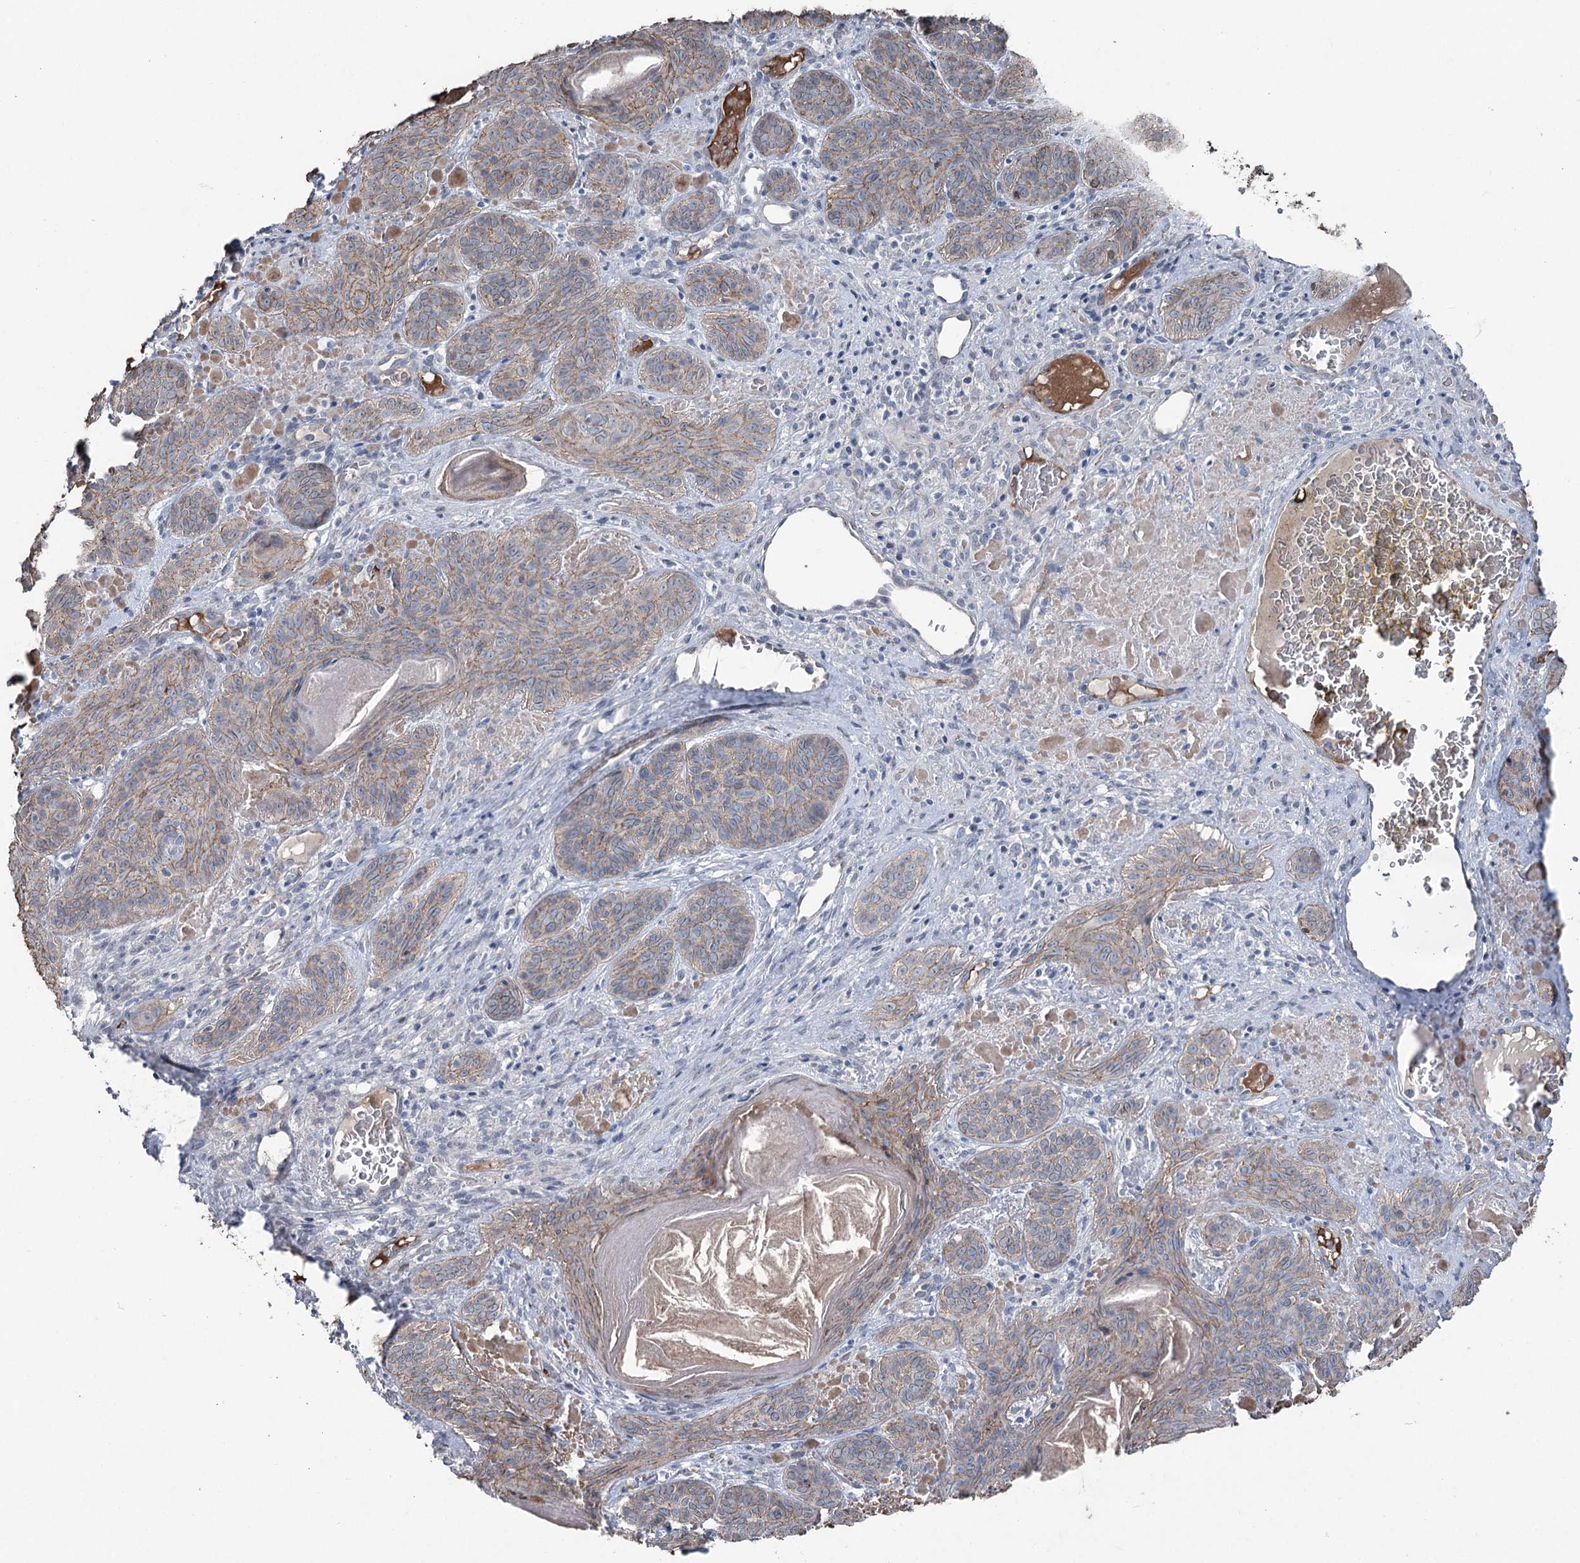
{"staining": {"intensity": "moderate", "quantity": "25%-75%", "location": "cytoplasmic/membranous"}, "tissue": "skin cancer", "cell_type": "Tumor cells", "image_type": "cancer", "snomed": [{"axis": "morphology", "description": "Basal cell carcinoma"}, {"axis": "topography", "description": "Skin"}], "caption": "A high-resolution histopathology image shows IHC staining of basal cell carcinoma (skin), which shows moderate cytoplasmic/membranous positivity in about 25%-75% of tumor cells.", "gene": "FAM120B", "patient": {"sex": "male", "age": 85}}